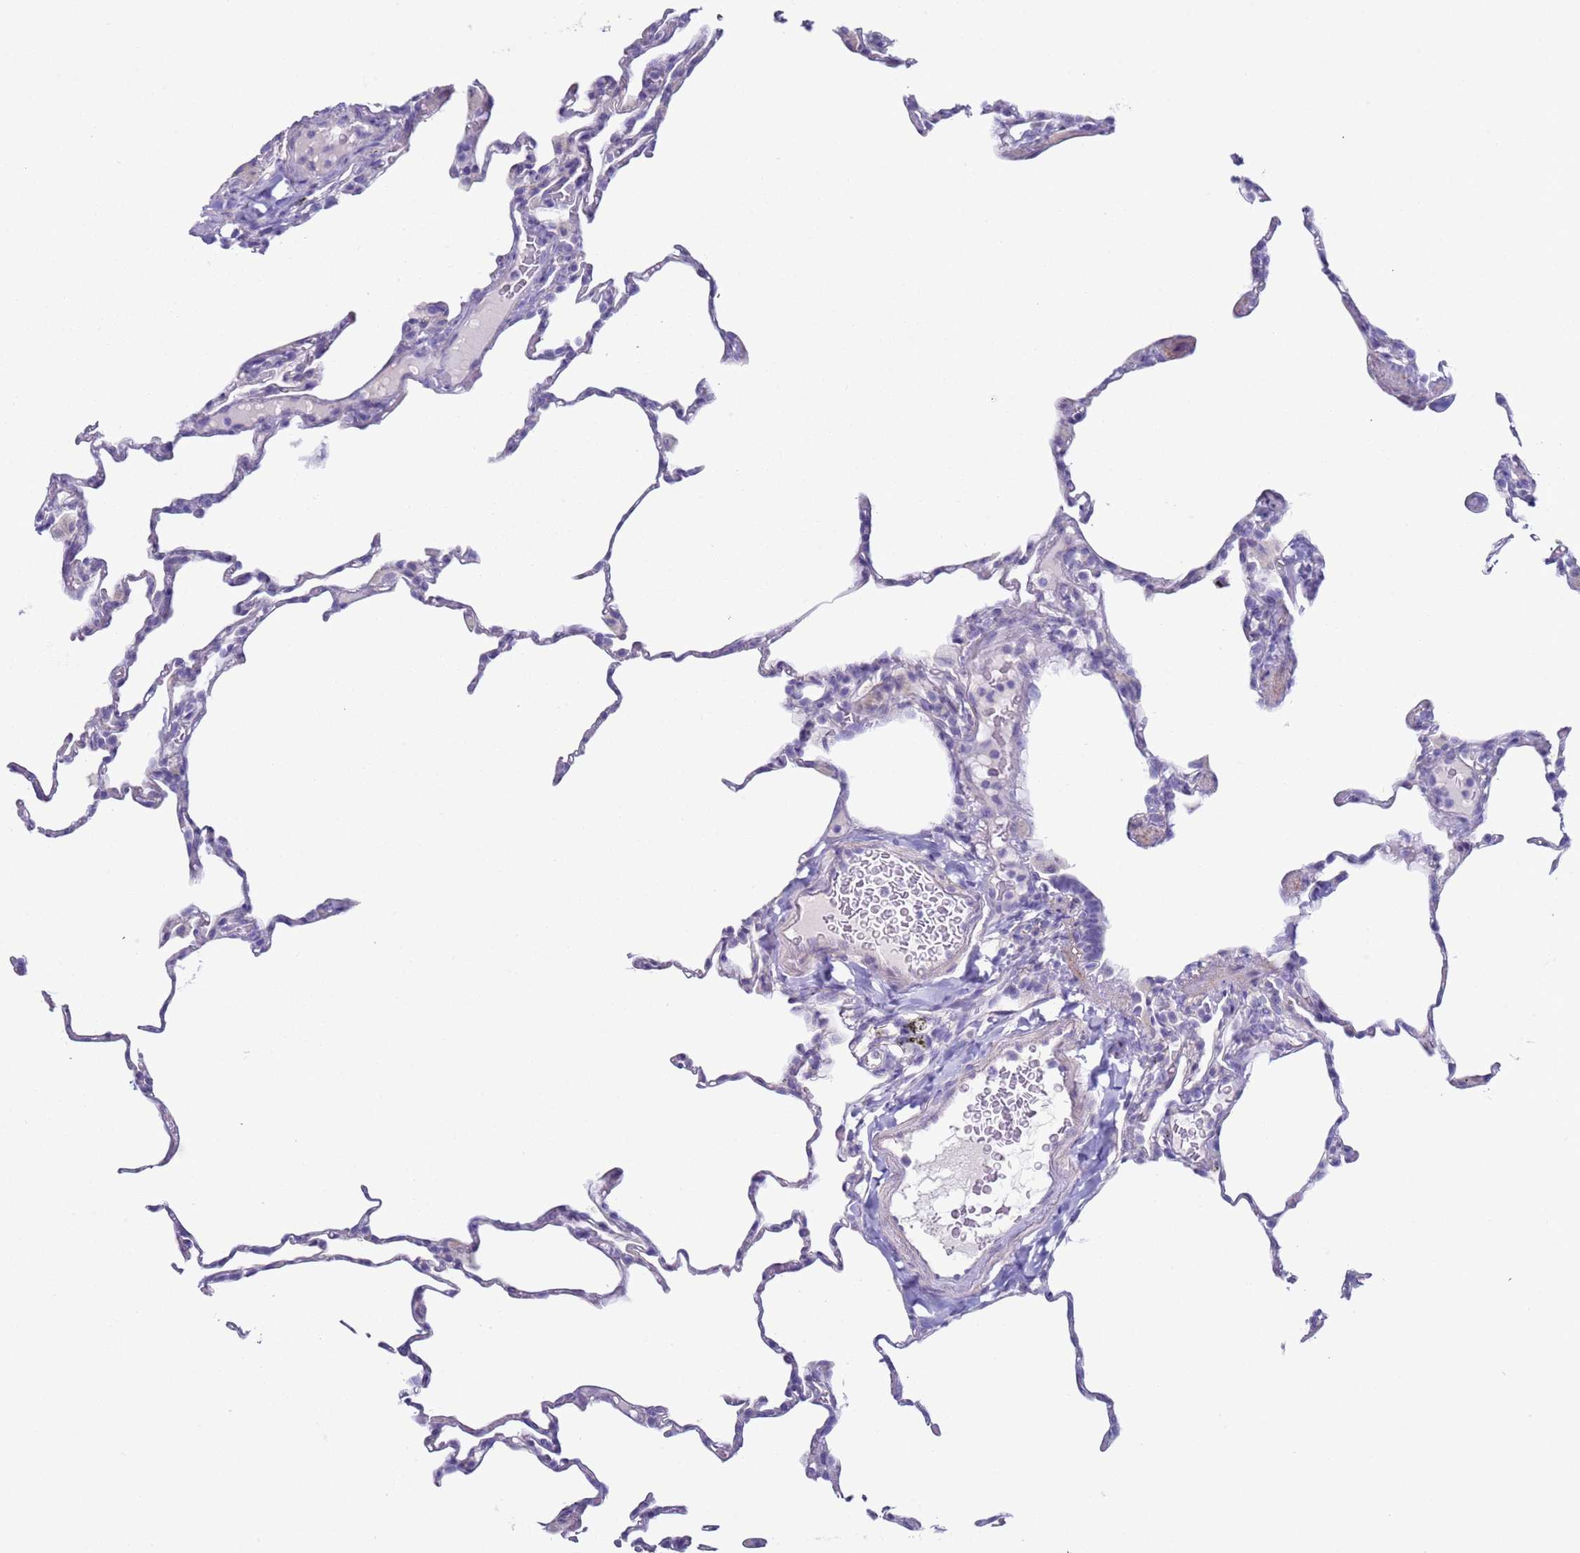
{"staining": {"intensity": "negative", "quantity": "none", "location": "none"}, "tissue": "lung", "cell_type": "Alveolar cells", "image_type": "normal", "snomed": [{"axis": "morphology", "description": "Normal tissue, NOS"}, {"axis": "topography", "description": "Lung"}], "caption": "The image demonstrates no significant staining in alveolar cells of lung. Brightfield microscopy of IHC stained with DAB (brown) and hematoxylin (blue), captured at high magnification.", "gene": "NPAP1", "patient": {"sex": "male", "age": 20}}